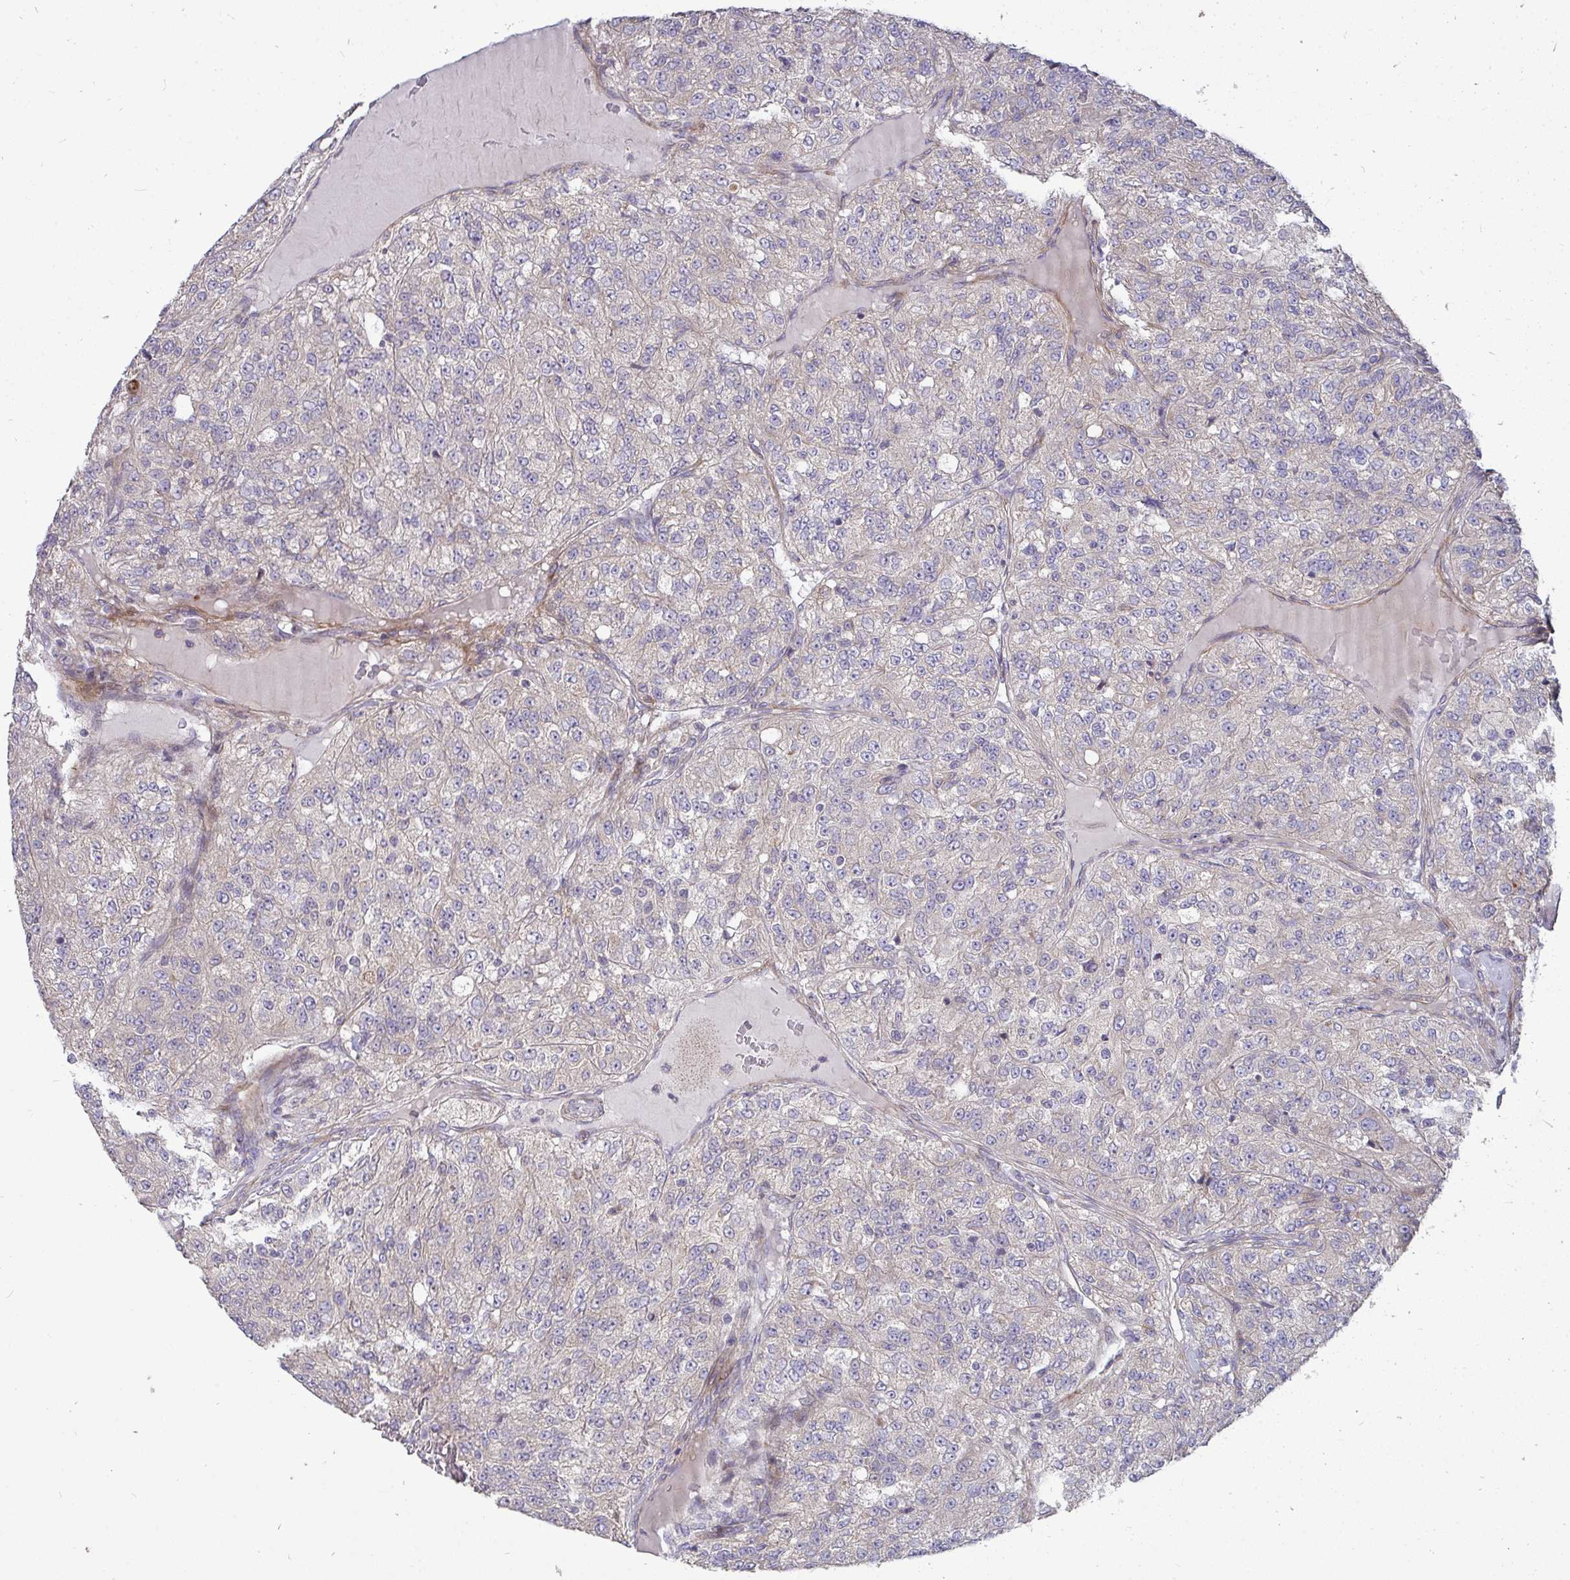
{"staining": {"intensity": "moderate", "quantity": "<25%", "location": "cytoplasmic/membranous"}, "tissue": "renal cancer", "cell_type": "Tumor cells", "image_type": "cancer", "snomed": [{"axis": "morphology", "description": "Adenocarcinoma, NOS"}, {"axis": "topography", "description": "Kidney"}], "caption": "Adenocarcinoma (renal) stained with a brown dye exhibits moderate cytoplasmic/membranous positive staining in about <25% of tumor cells.", "gene": "SH2D1B", "patient": {"sex": "female", "age": 63}}